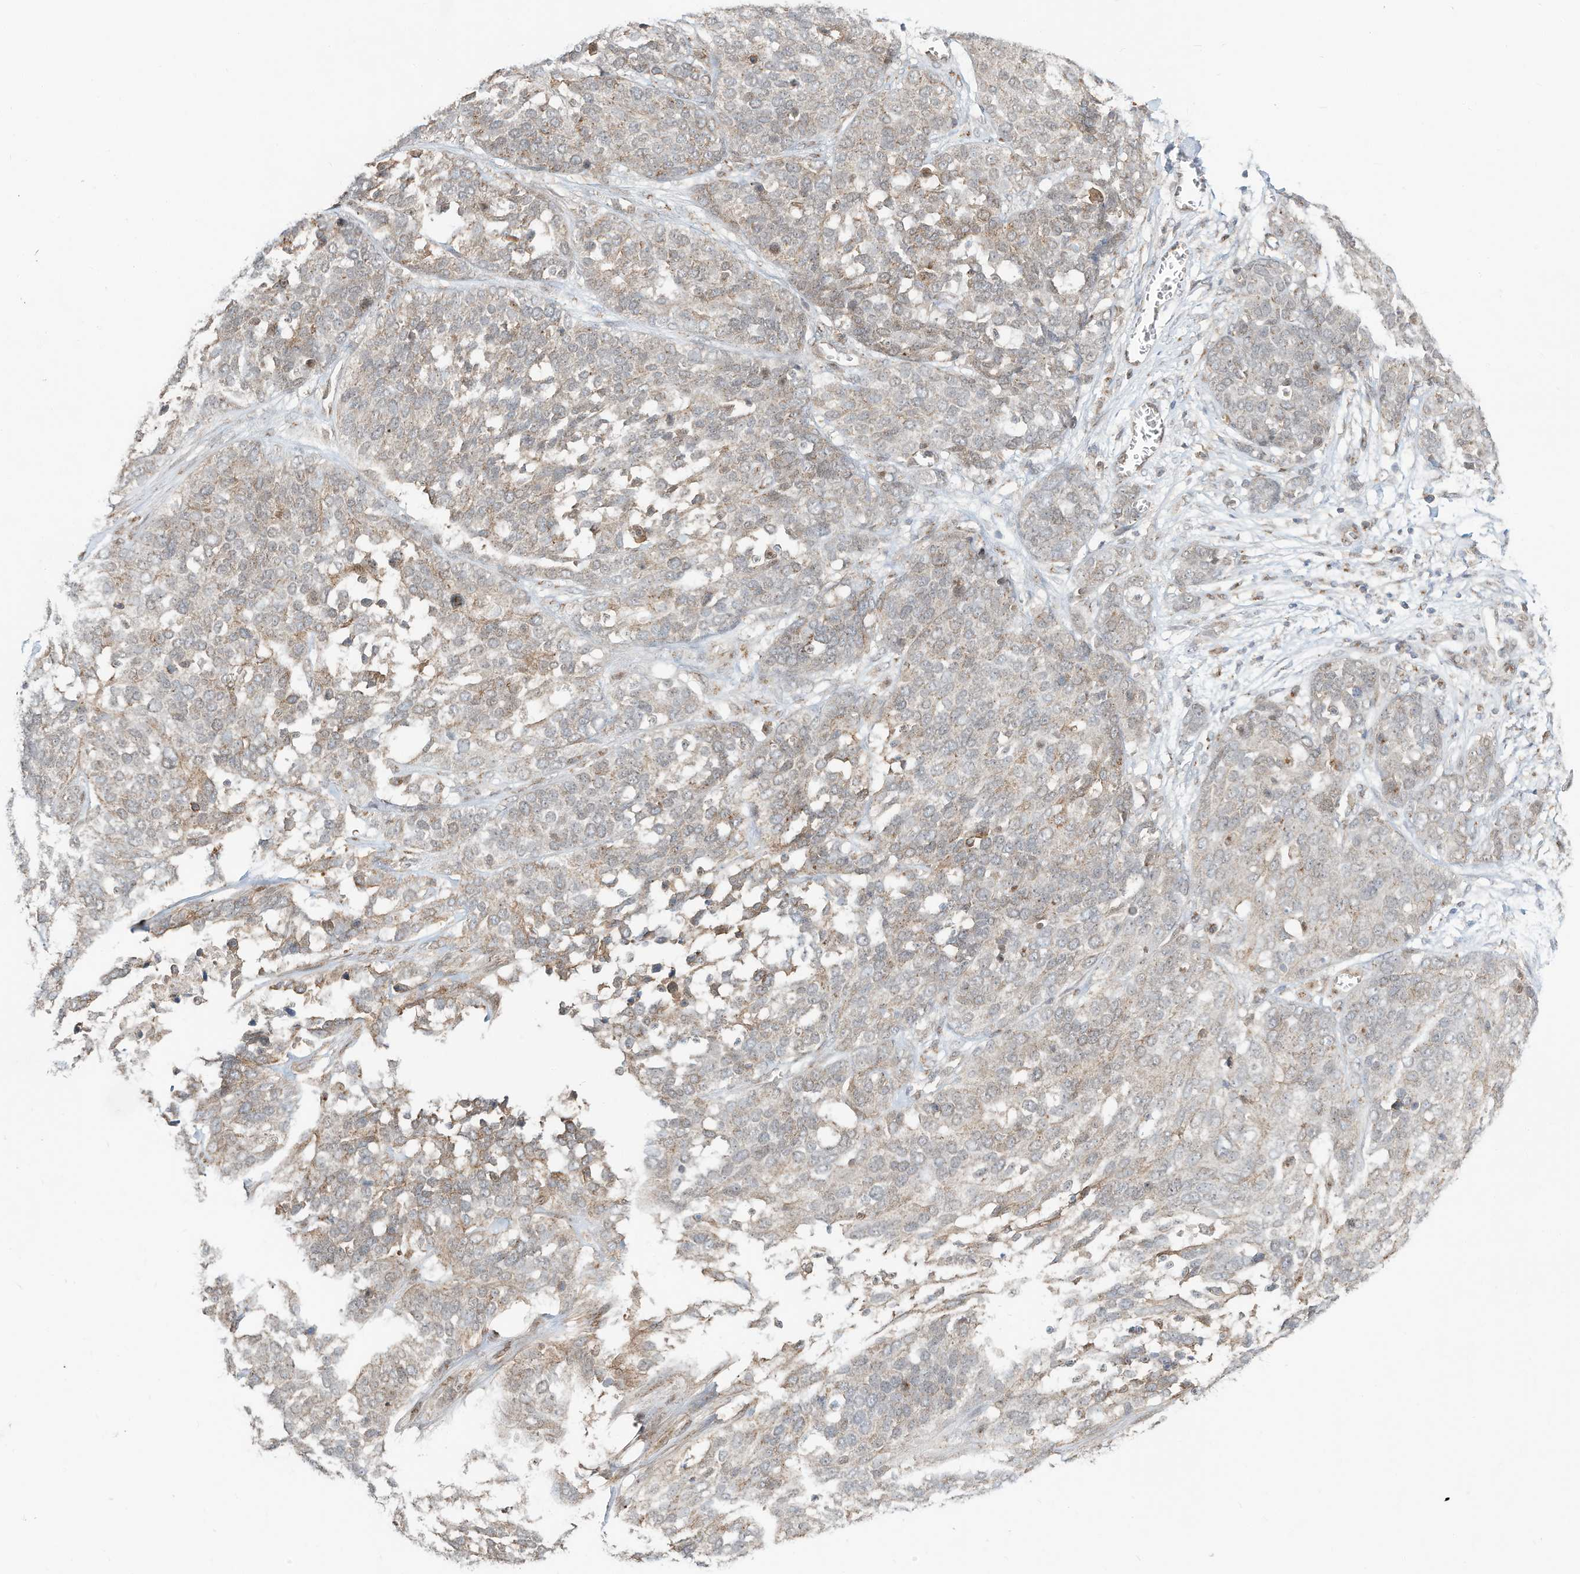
{"staining": {"intensity": "moderate", "quantity": "25%-75%", "location": "cytoplasmic/membranous,nuclear"}, "tissue": "ovarian cancer", "cell_type": "Tumor cells", "image_type": "cancer", "snomed": [{"axis": "morphology", "description": "Cystadenocarcinoma, serous, NOS"}, {"axis": "topography", "description": "Ovary"}], "caption": "Immunohistochemical staining of ovarian cancer displays medium levels of moderate cytoplasmic/membranous and nuclear protein expression in about 25%-75% of tumor cells.", "gene": "CUX1", "patient": {"sex": "female", "age": 44}}